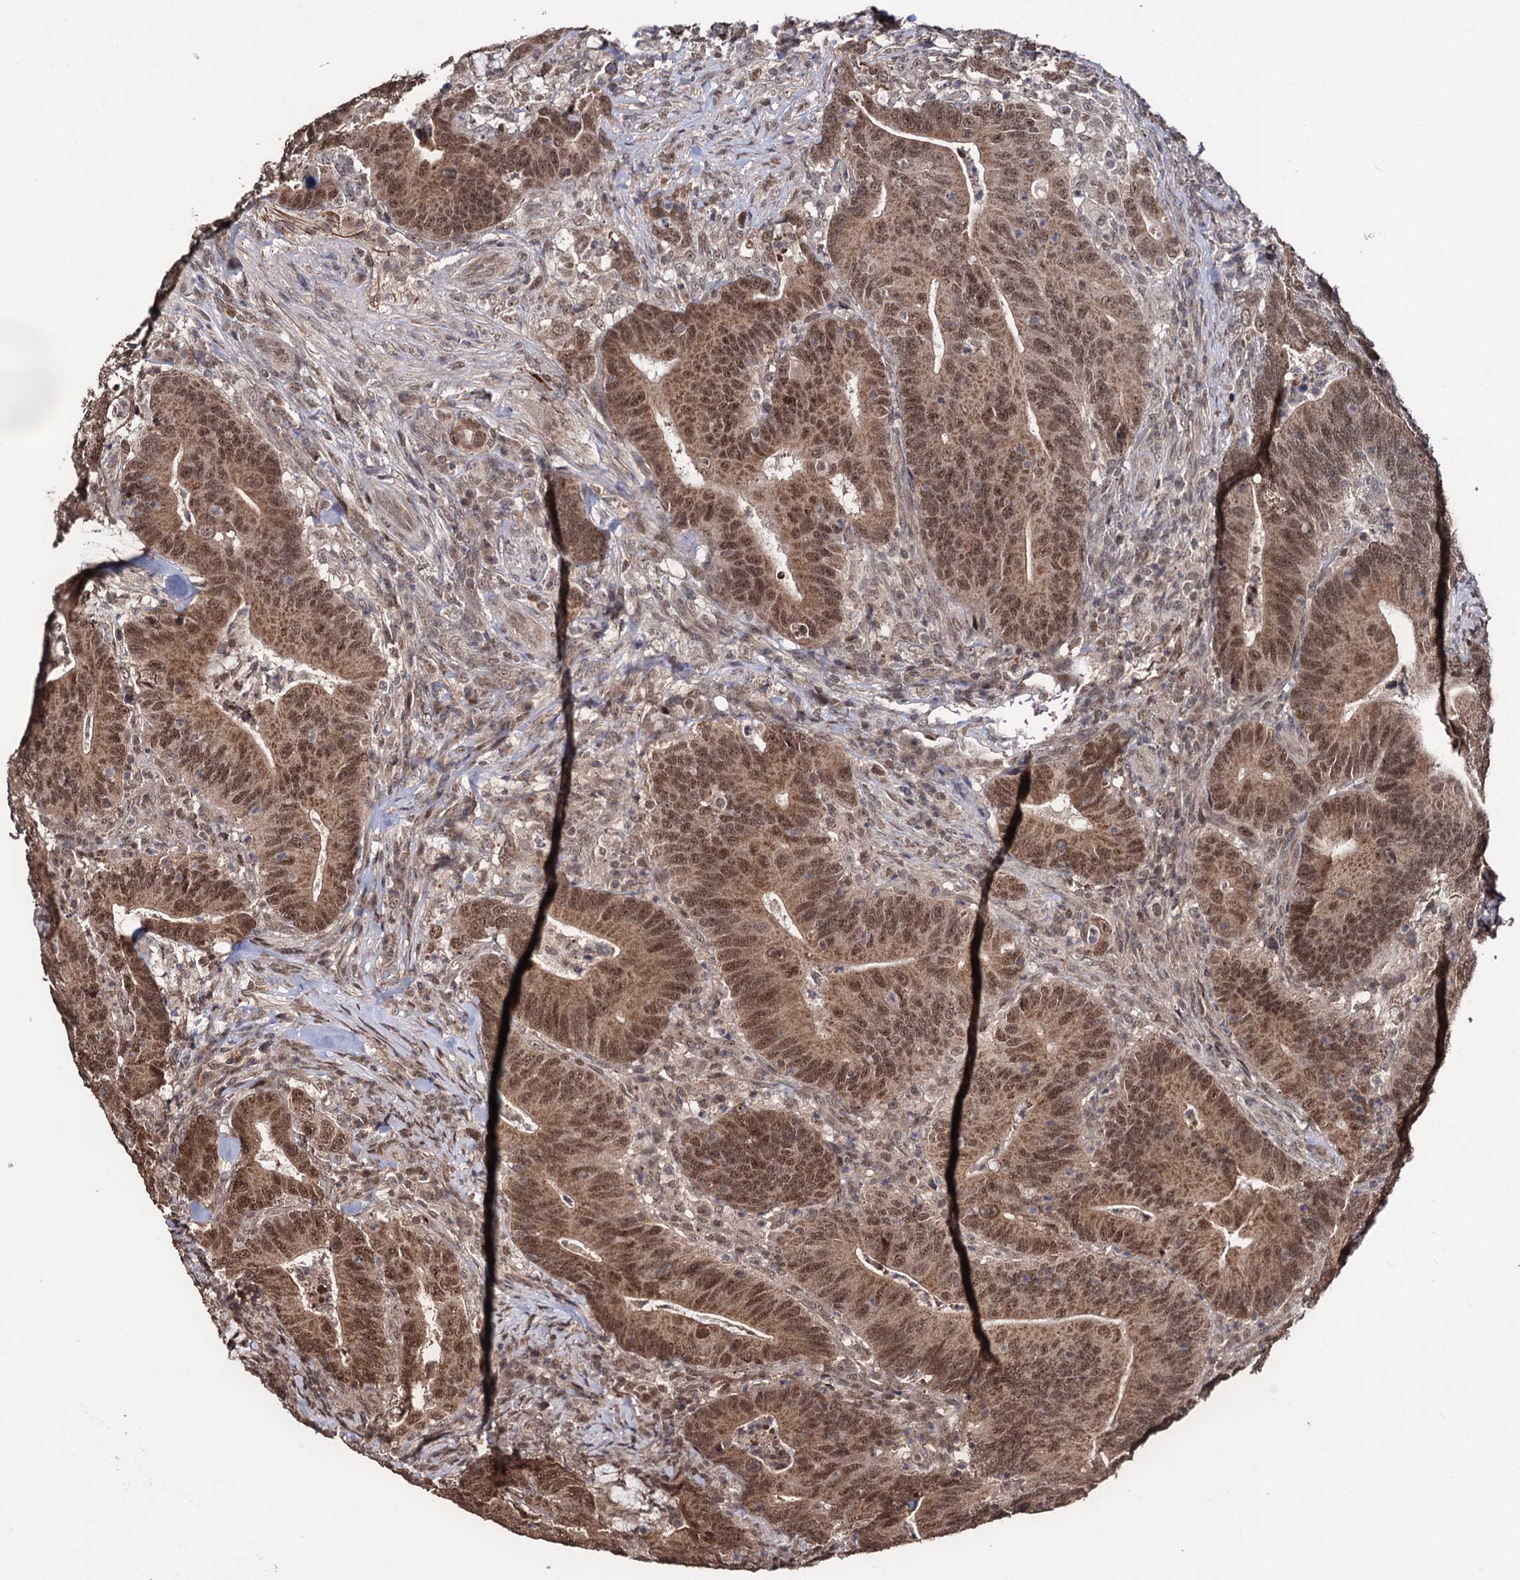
{"staining": {"intensity": "moderate", "quantity": ">75%", "location": "cytoplasmic/membranous,nuclear"}, "tissue": "colorectal cancer", "cell_type": "Tumor cells", "image_type": "cancer", "snomed": [{"axis": "morphology", "description": "Adenocarcinoma, NOS"}, {"axis": "topography", "description": "Colon"}], "caption": "DAB (3,3'-diaminobenzidine) immunohistochemical staining of colorectal cancer shows moderate cytoplasmic/membranous and nuclear protein expression in about >75% of tumor cells.", "gene": "KLF5", "patient": {"sex": "female", "age": 66}}